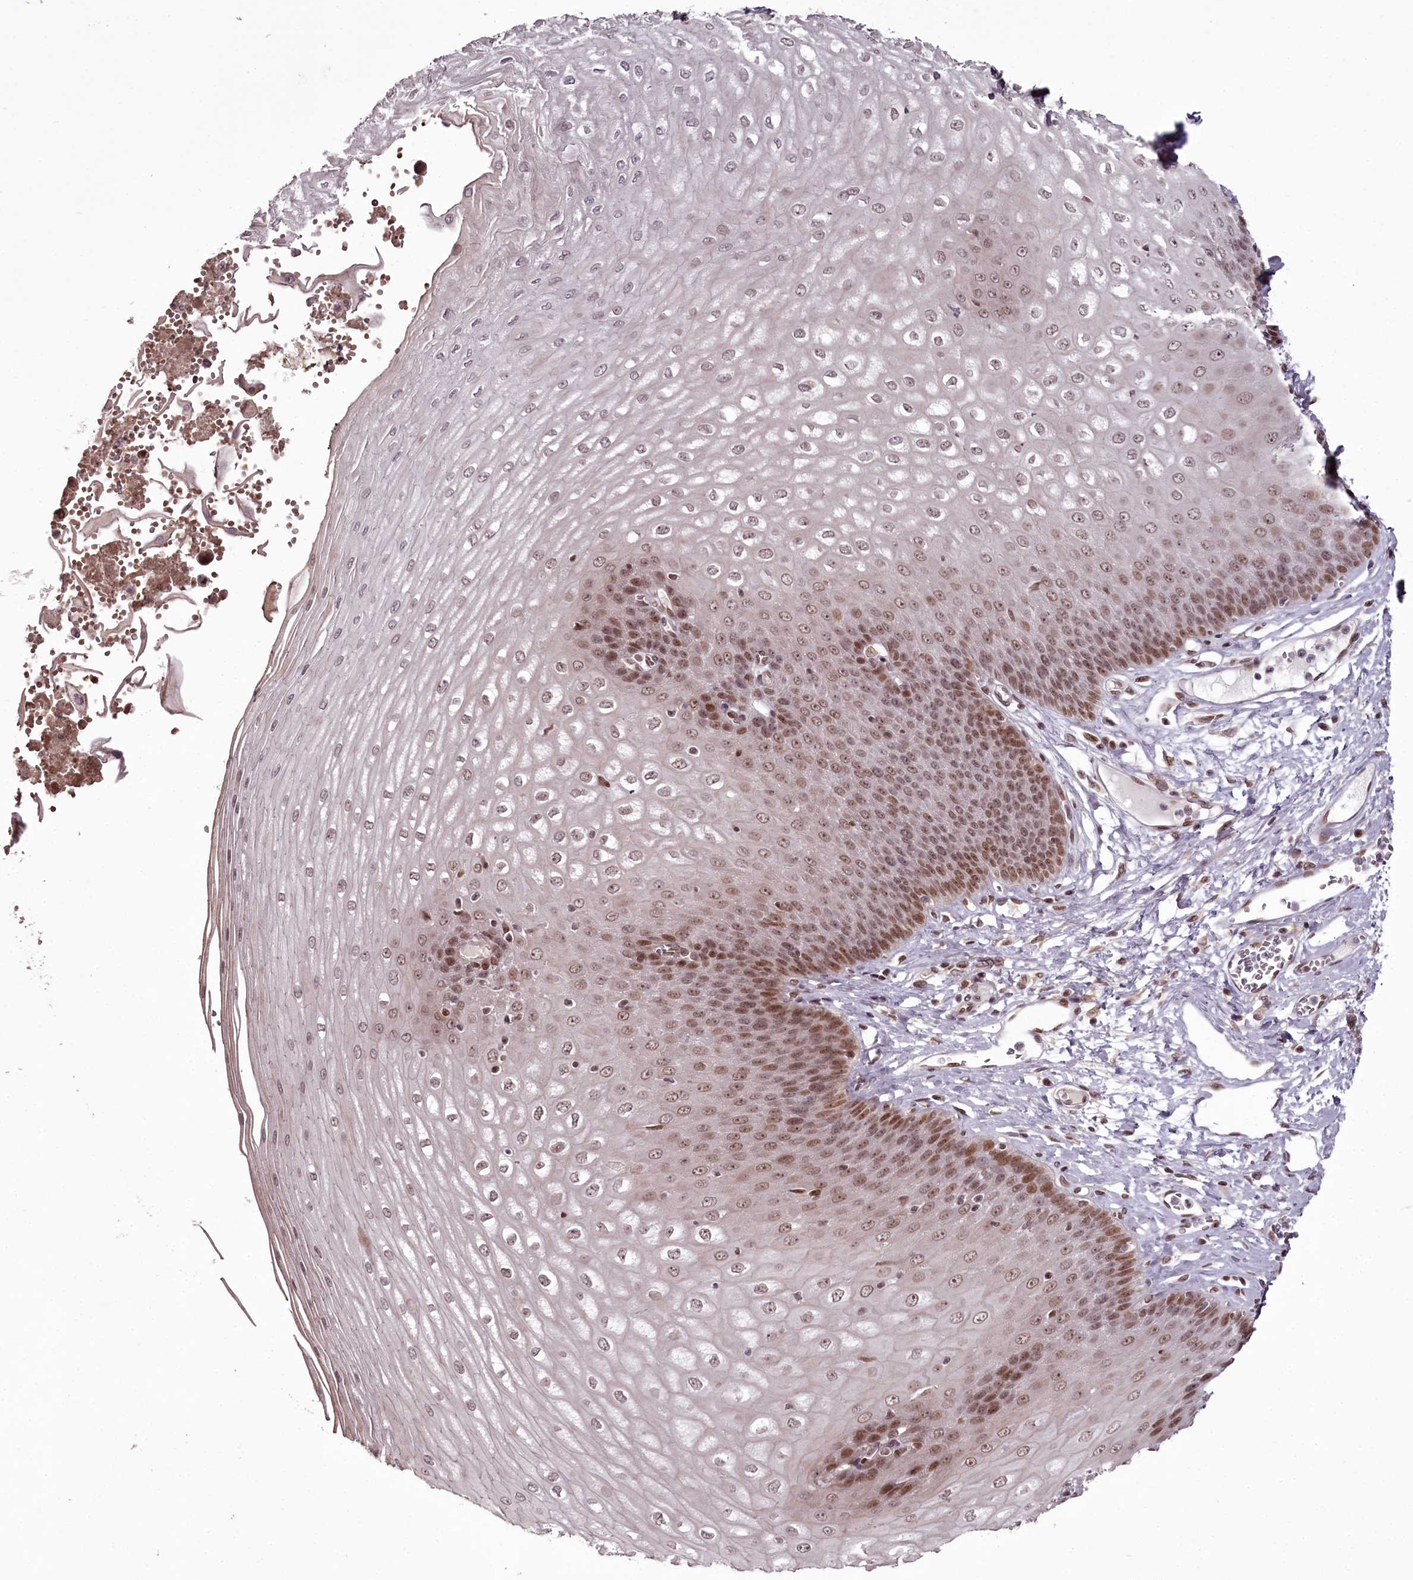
{"staining": {"intensity": "moderate", "quantity": ">75%", "location": "nuclear"}, "tissue": "esophagus", "cell_type": "Squamous epithelial cells", "image_type": "normal", "snomed": [{"axis": "morphology", "description": "Normal tissue, NOS"}, {"axis": "topography", "description": "Esophagus"}], "caption": "Benign esophagus reveals moderate nuclear staining in about >75% of squamous epithelial cells.", "gene": "THYN1", "patient": {"sex": "male", "age": 60}}